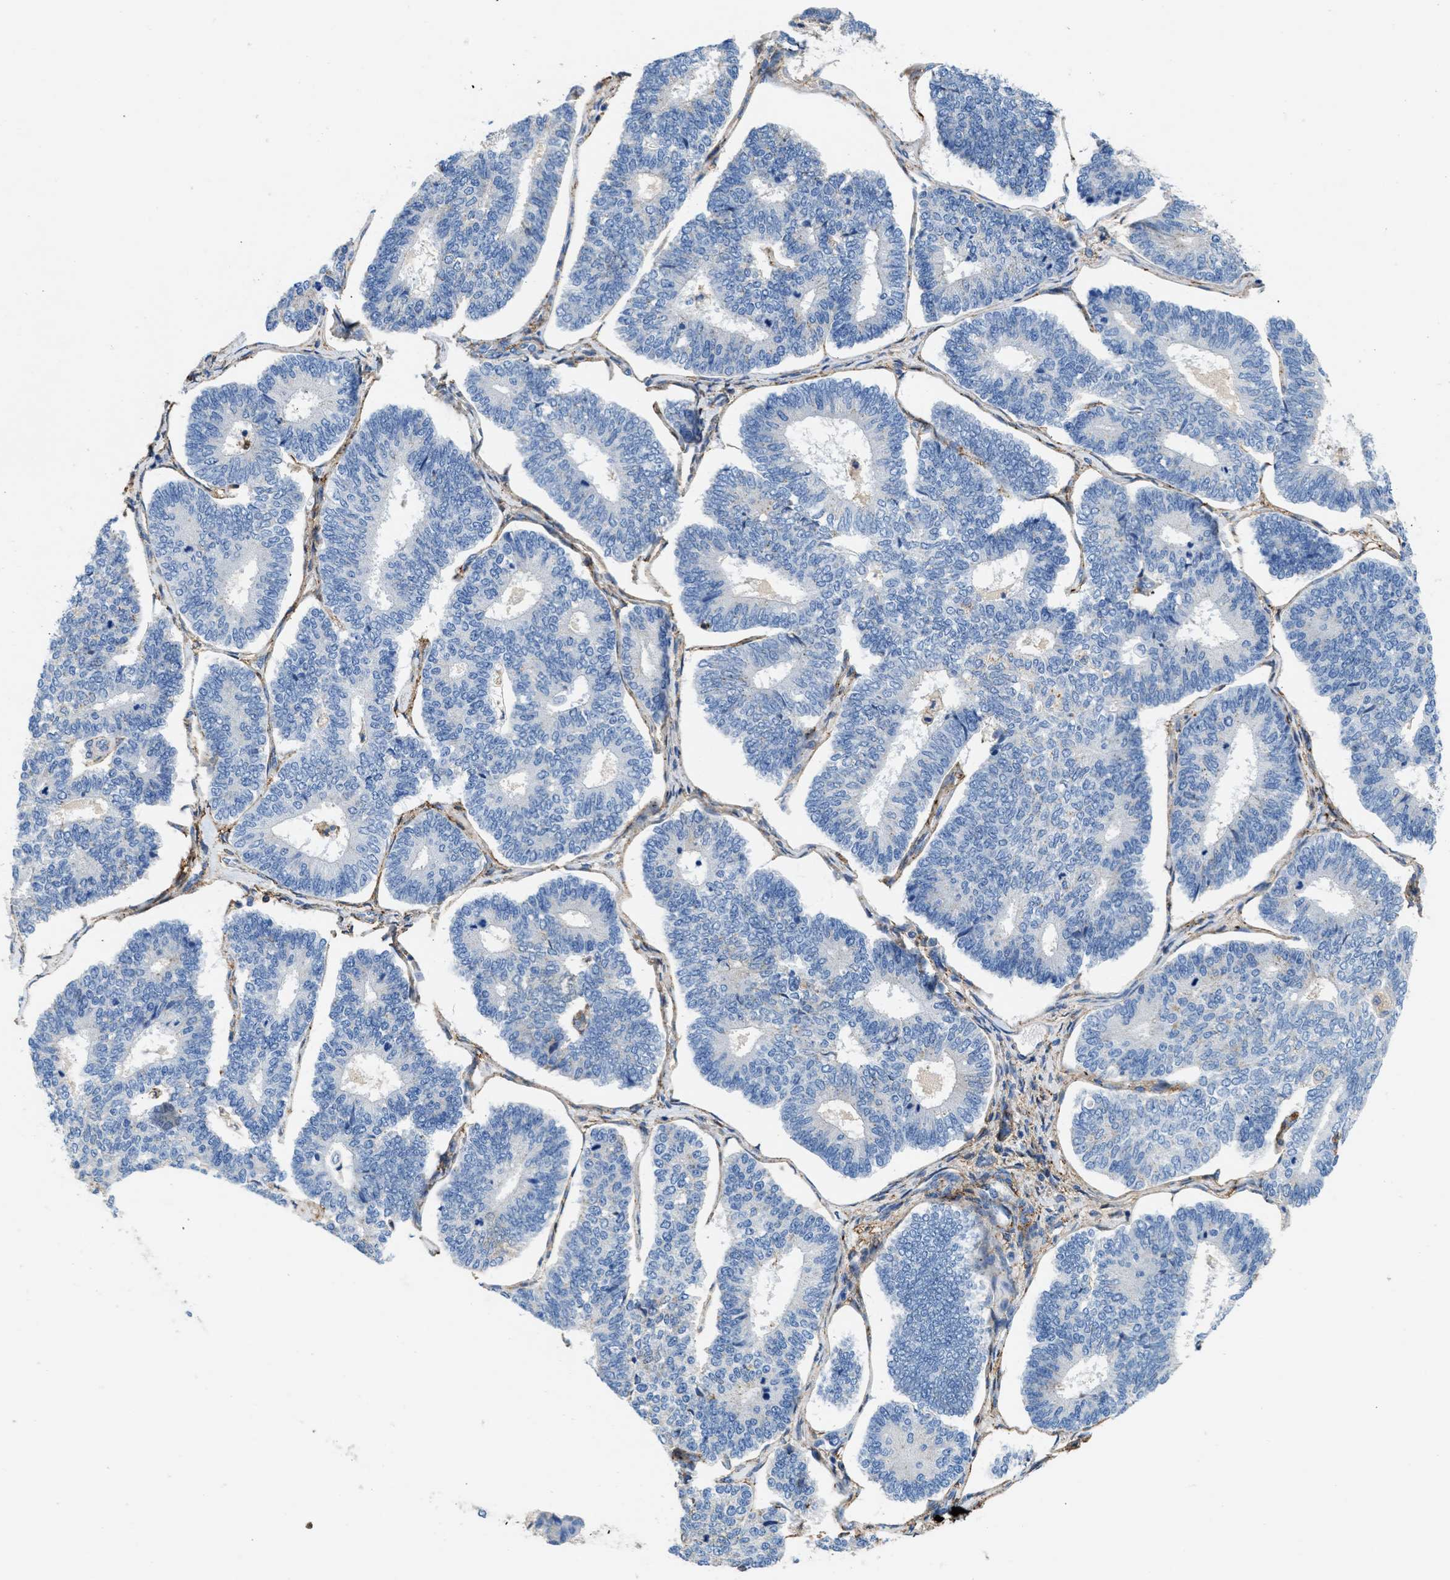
{"staining": {"intensity": "negative", "quantity": "none", "location": "none"}, "tissue": "endometrial cancer", "cell_type": "Tumor cells", "image_type": "cancer", "snomed": [{"axis": "morphology", "description": "Adenocarcinoma, NOS"}, {"axis": "topography", "description": "Endometrium"}], "caption": "Tumor cells show no significant staining in endometrial adenocarcinoma.", "gene": "KCNQ4", "patient": {"sex": "female", "age": 70}}